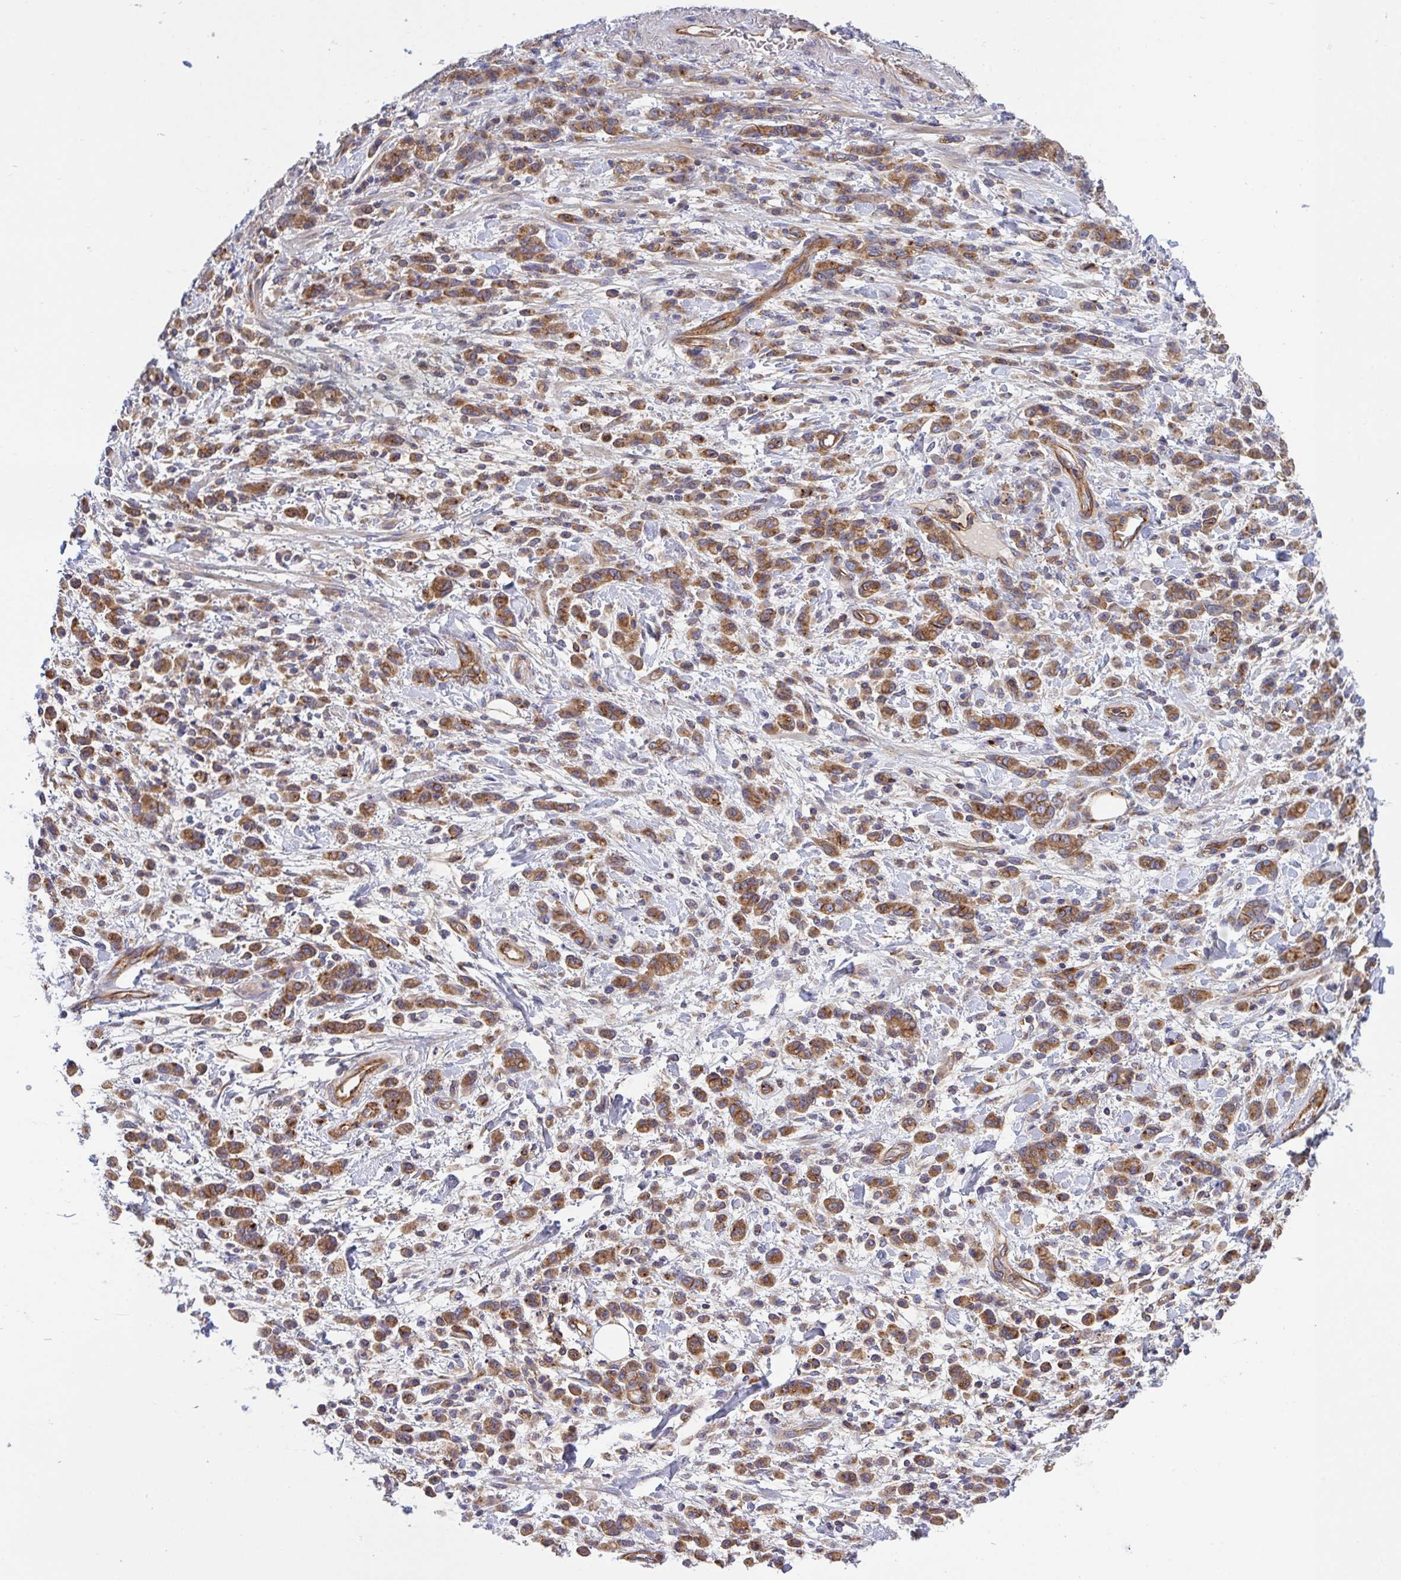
{"staining": {"intensity": "moderate", "quantity": ">75%", "location": "cytoplasmic/membranous"}, "tissue": "stomach cancer", "cell_type": "Tumor cells", "image_type": "cancer", "snomed": [{"axis": "morphology", "description": "Adenocarcinoma, NOS"}, {"axis": "topography", "description": "Stomach"}], "caption": "Stomach cancer stained for a protein (brown) exhibits moderate cytoplasmic/membranous positive expression in approximately >75% of tumor cells.", "gene": "C4orf36", "patient": {"sex": "male", "age": 77}}